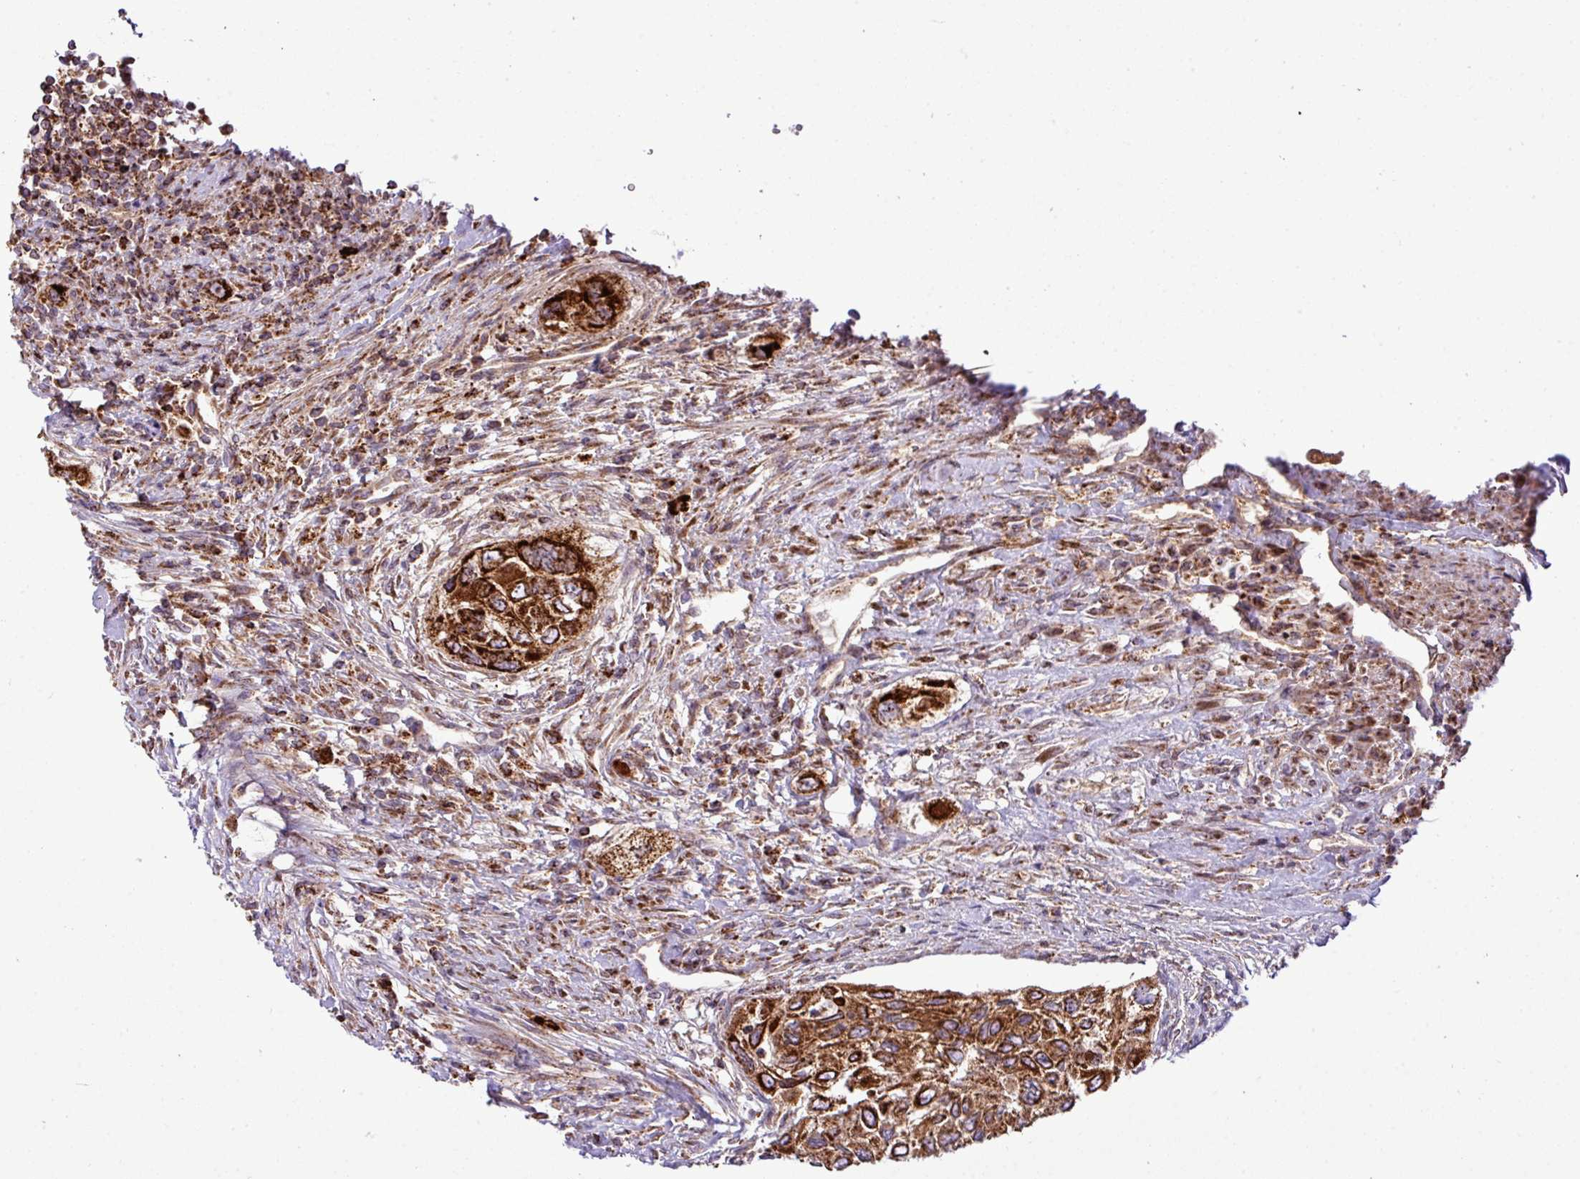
{"staining": {"intensity": "strong", "quantity": ">75%", "location": "cytoplasmic/membranous"}, "tissue": "urothelial cancer", "cell_type": "Tumor cells", "image_type": "cancer", "snomed": [{"axis": "morphology", "description": "Urothelial carcinoma, High grade"}, {"axis": "topography", "description": "Urinary bladder"}], "caption": "Human urothelial cancer stained for a protein (brown) exhibits strong cytoplasmic/membranous positive expression in approximately >75% of tumor cells.", "gene": "ZNF569", "patient": {"sex": "female", "age": 60}}